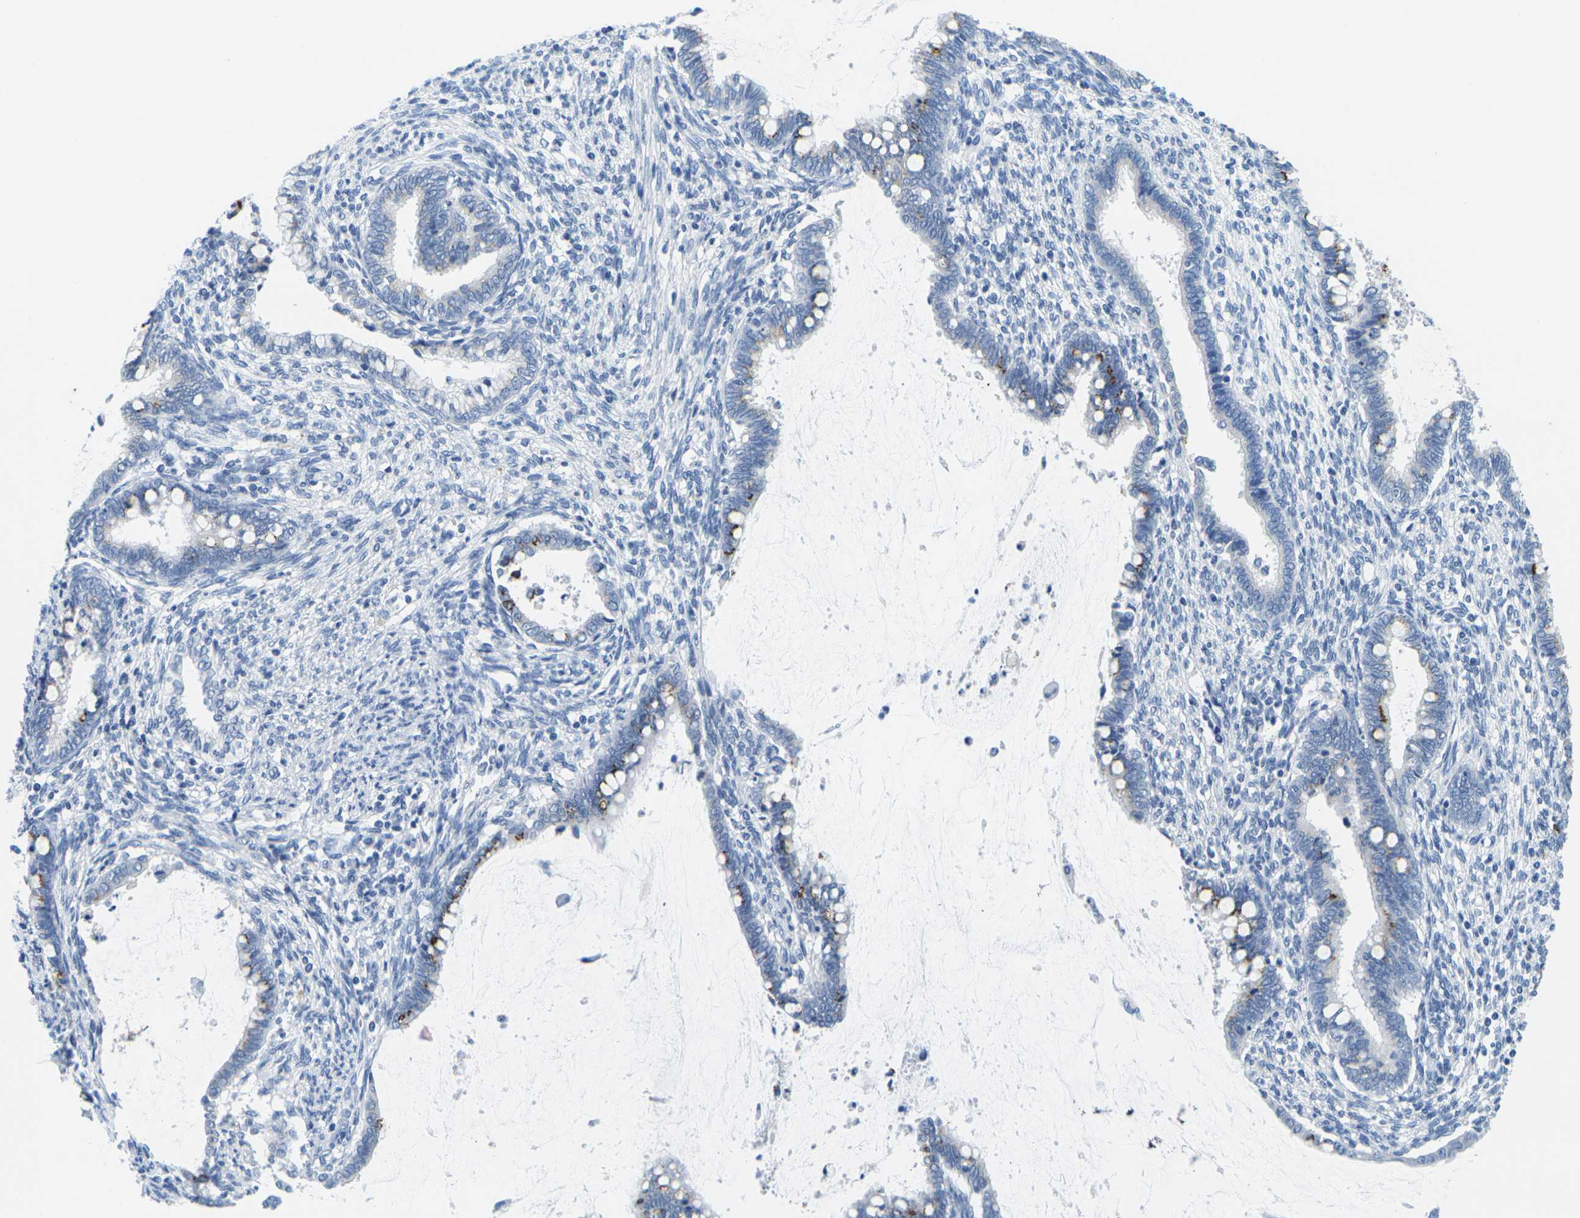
{"staining": {"intensity": "moderate", "quantity": "25%-75%", "location": "cytoplasmic/membranous"}, "tissue": "cervical cancer", "cell_type": "Tumor cells", "image_type": "cancer", "snomed": [{"axis": "morphology", "description": "Adenocarcinoma, NOS"}, {"axis": "topography", "description": "Cervix"}], "caption": "Immunohistochemistry (IHC) image of adenocarcinoma (cervical) stained for a protein (brown), which reveals medium levels of moderate cytoplasmic/membranous staining in about 25%-75% of tumor cells.", "gene": "FAM3D", "patient": {"sex": "female", "age": 44}}